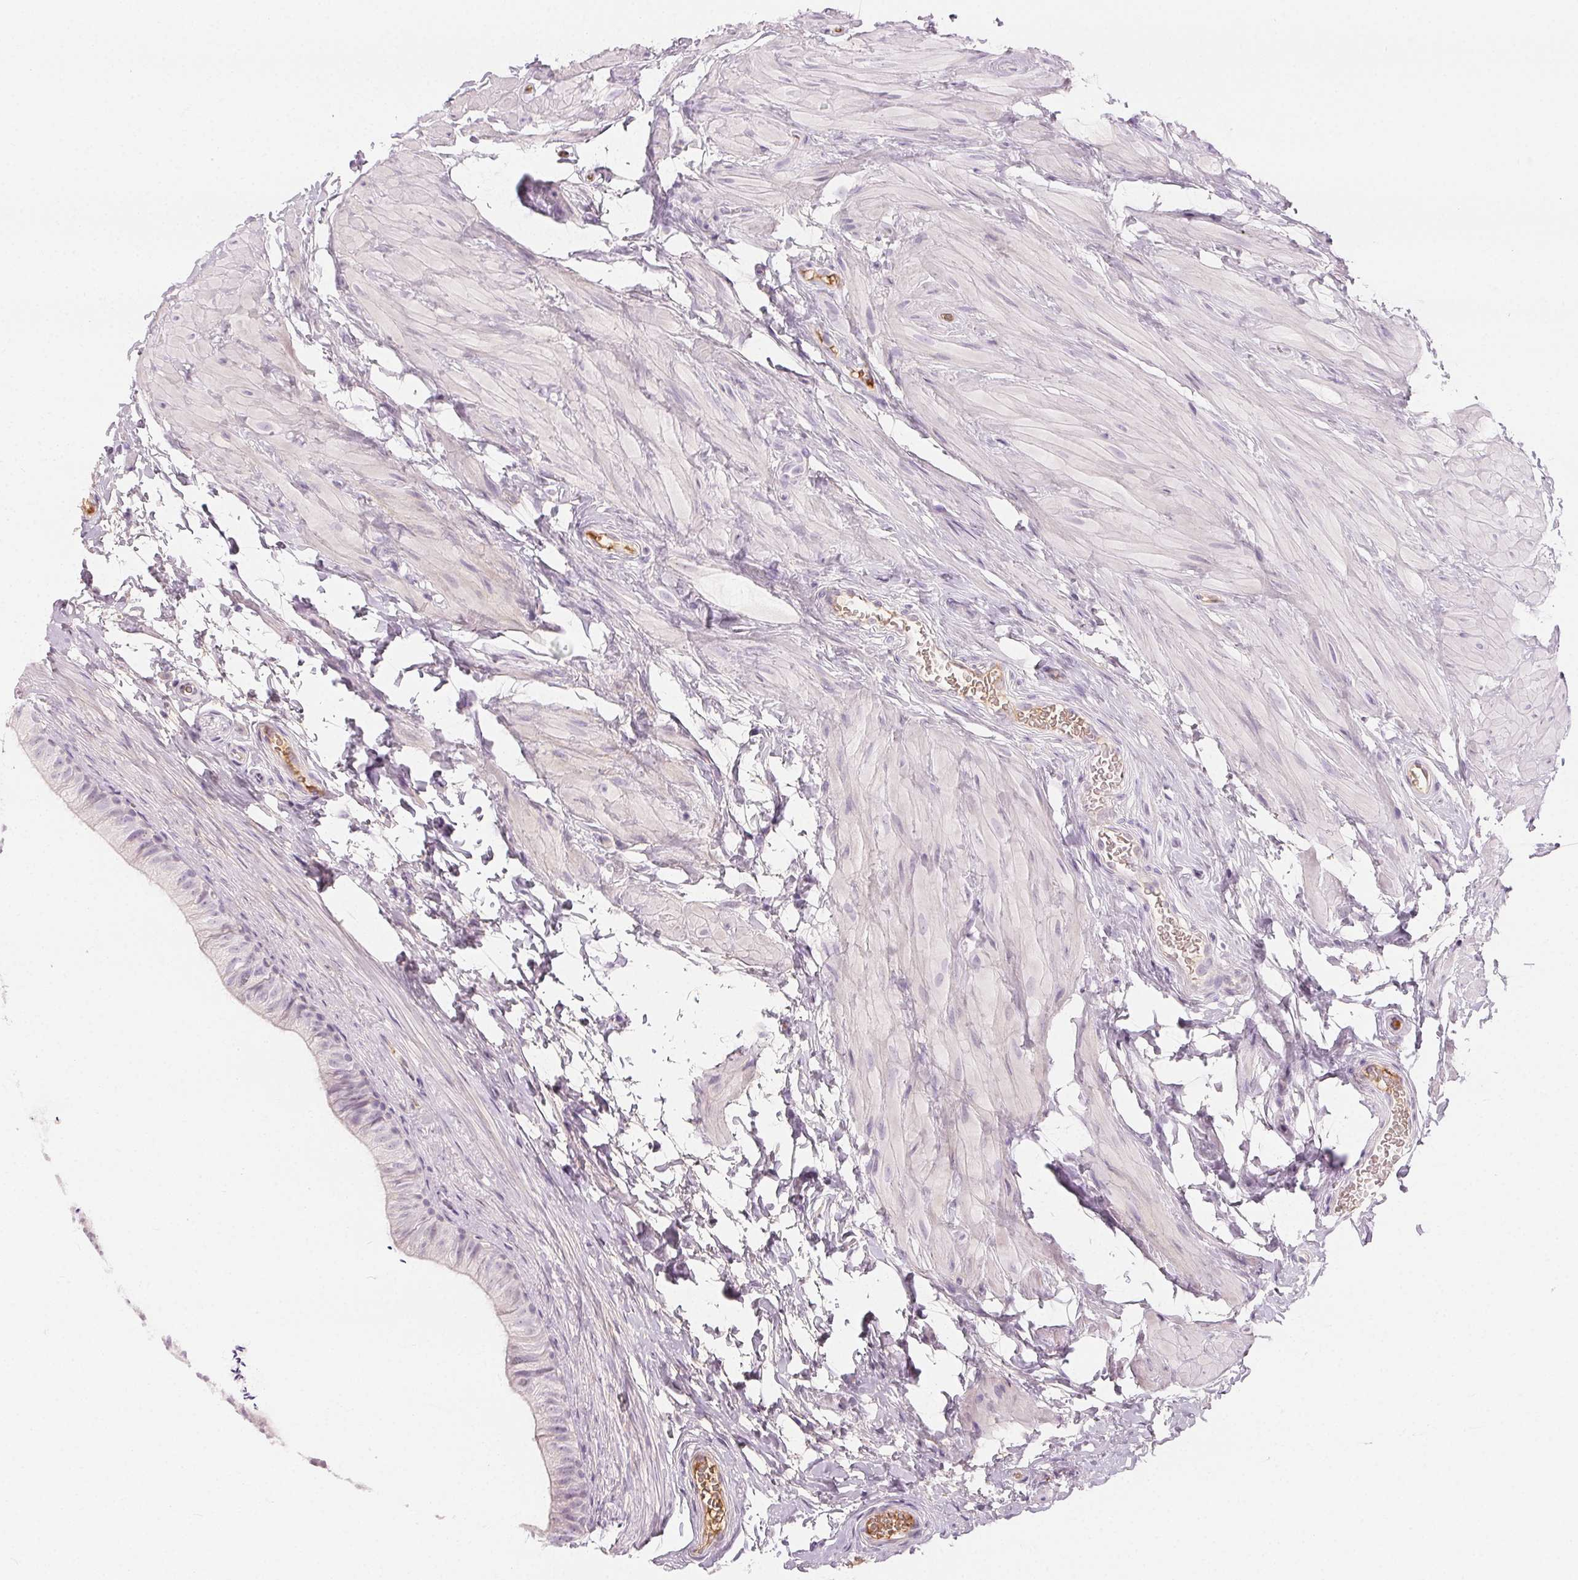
{"staining": {"intensity": "negative", "quantity": "none", "location": "none"}, "tissue": "epididymis", "cell_type": "Glandular cells", "image_type": "normal", "snomed": [{"axis": "morphology", "description": "Normal tissue, NOS"}, {"axis": "topography", "description": "Epididymis, spermatic cord, NOS"}, {"axis": "topography", "description": "Epididymis"}, {"axis": "topography", "description": "Peripheral nerve tissue"}], "caption": "This is a photomicrograph of immunohistochemistry staining of normal epididymis, which shows no staining in glandular cells. Nuclei are stained in blue.", "gene": "AFM", "patient": {"sex": "male", "age": 29}}